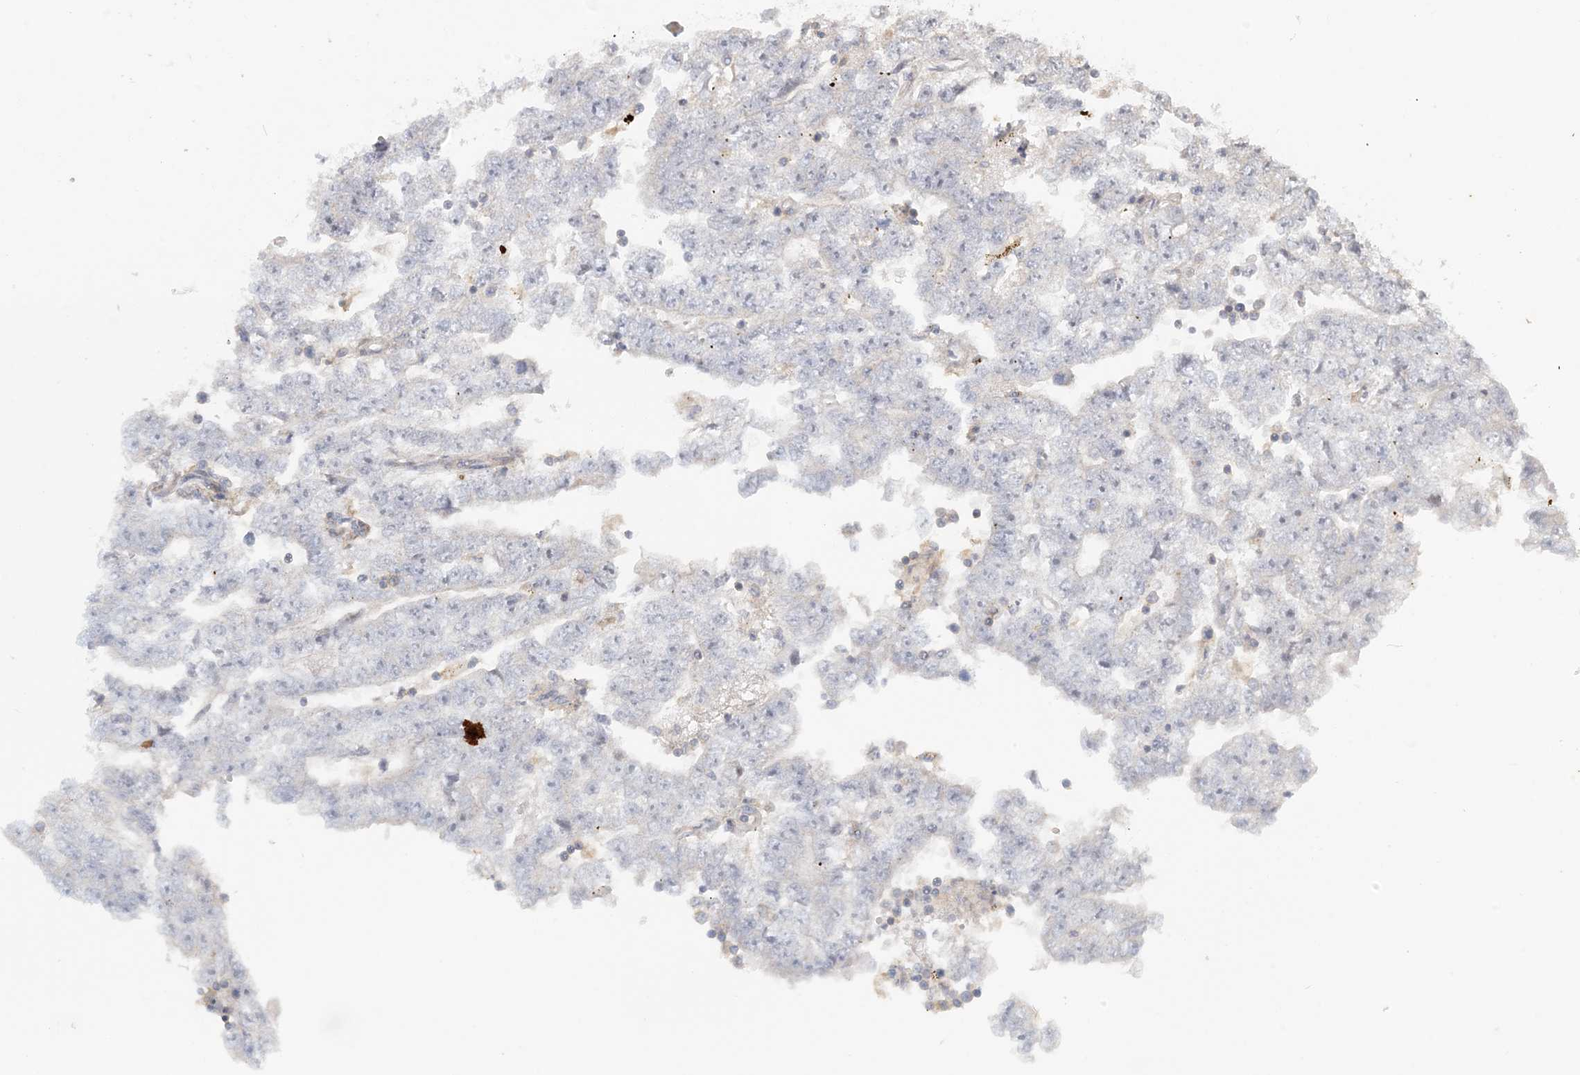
{"staining": {"intensity": "negative", "quantity": "none", "location": "none"}, "tissue": "testis cancer", "cell_type": "Tumor cells", "image_type": "cancer", "snomed": [{"axis": "morphology", "description": "Carcinoma, Embryonal, NOS"}, {"axis": "topography", "description": "Testis"}], "caption": "A micrograph of human testis embryonal carcinoma is negative for staining in tumor cells.", "gene": "COLEC11", "patient": {"sex": "male", "age": 25}}